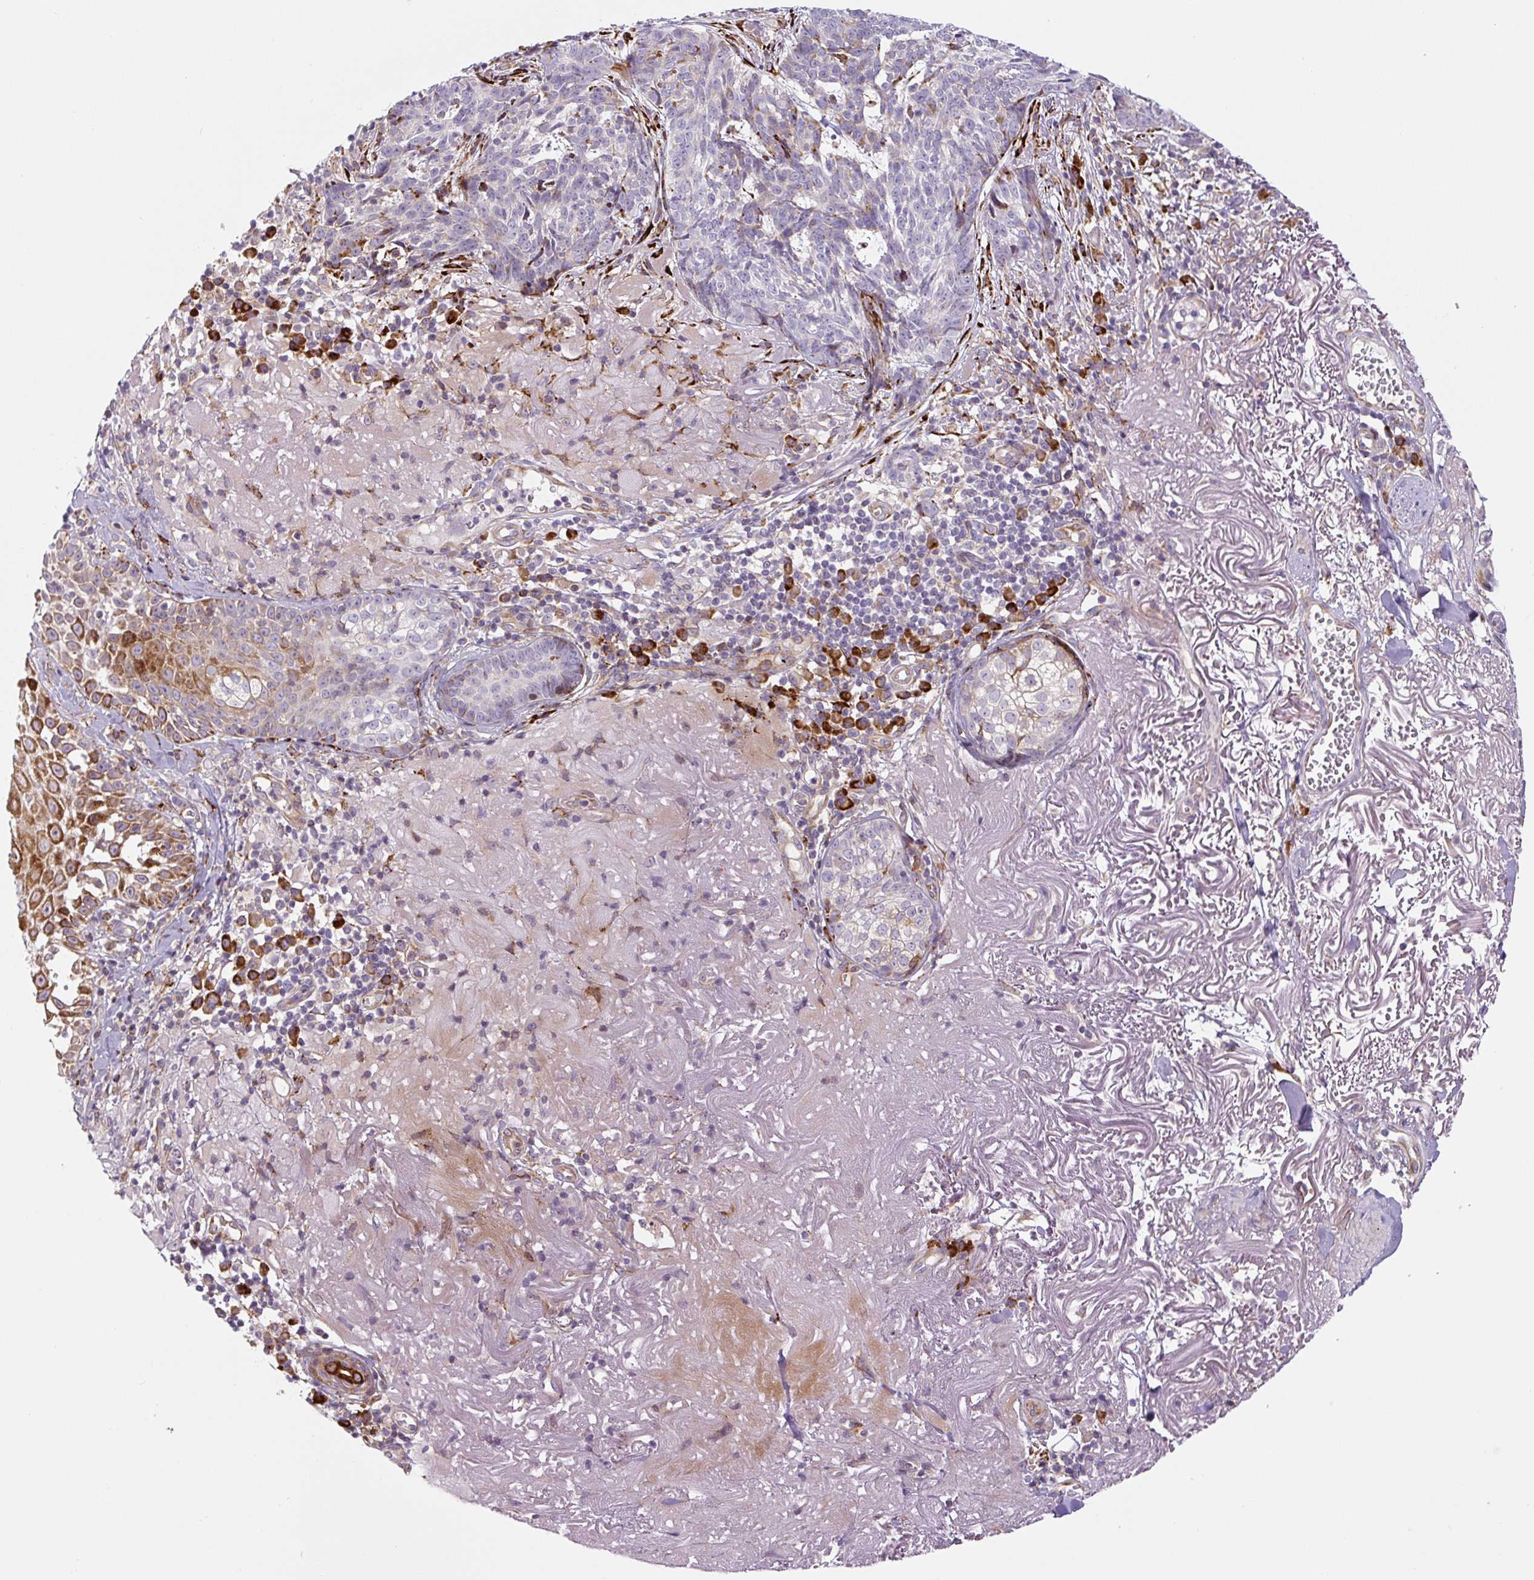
{"staining": {"intensity": "moderate", "quantity": "<25%", "location": "cytoplasmic/membranous"}, "tissue": "skin cancer", "cell_type": "Tumor cells", "image_type": "cancer", "snomed": [{"axis": "morphology", "description": "Basal cell carcinoma"}, {"axis": "topography", "description": "Skin"}, {"axis": "topography", "description": "Skin of face"}], "caption": "IHC (DAB) staining of skin basal cell carcinoma displays moderate cytoplasmic/membranous protein expression in approximately <25% of tumor cells.", "gene": "DISP3", "patient": {"sex": "female", "age": 95}}